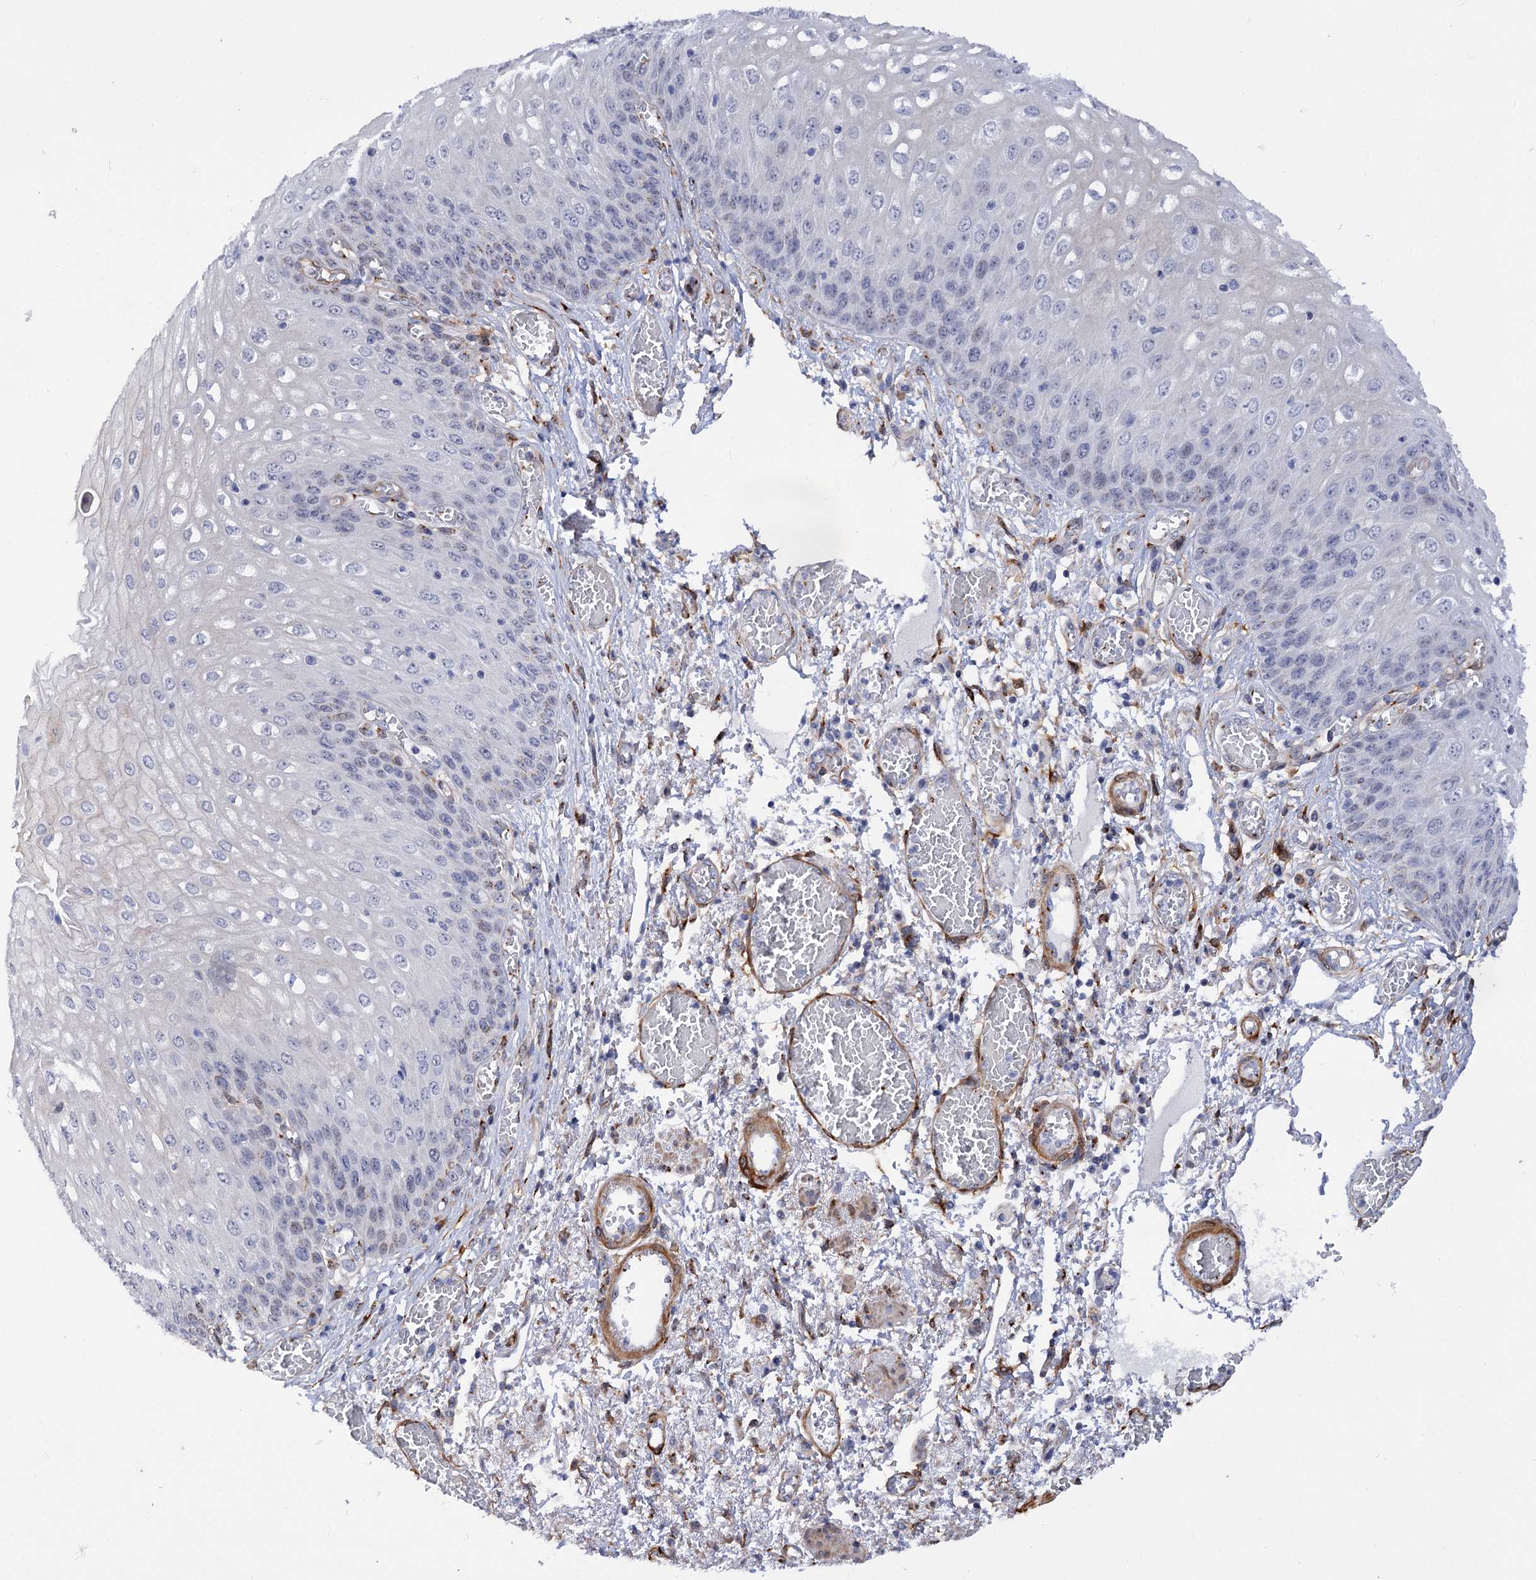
{"staining": {"intensity": "negative", "quantity": "none", "location": "none"}, "tissue": "esophagus", "cell_type": "Squamous epithelial cells", "image_type": "normal", "snomed": [{"axis": "morphology", "description": "Normal tissue, NOS"}, {"axis": "topography", "description": "Esophagus"}], "caption": "The immunohistochemistry image has no significant expression in squamous epithelial cells of esophagus.", "gene": "C11orf96", "patient": {"sex": "male", "age": 81}}